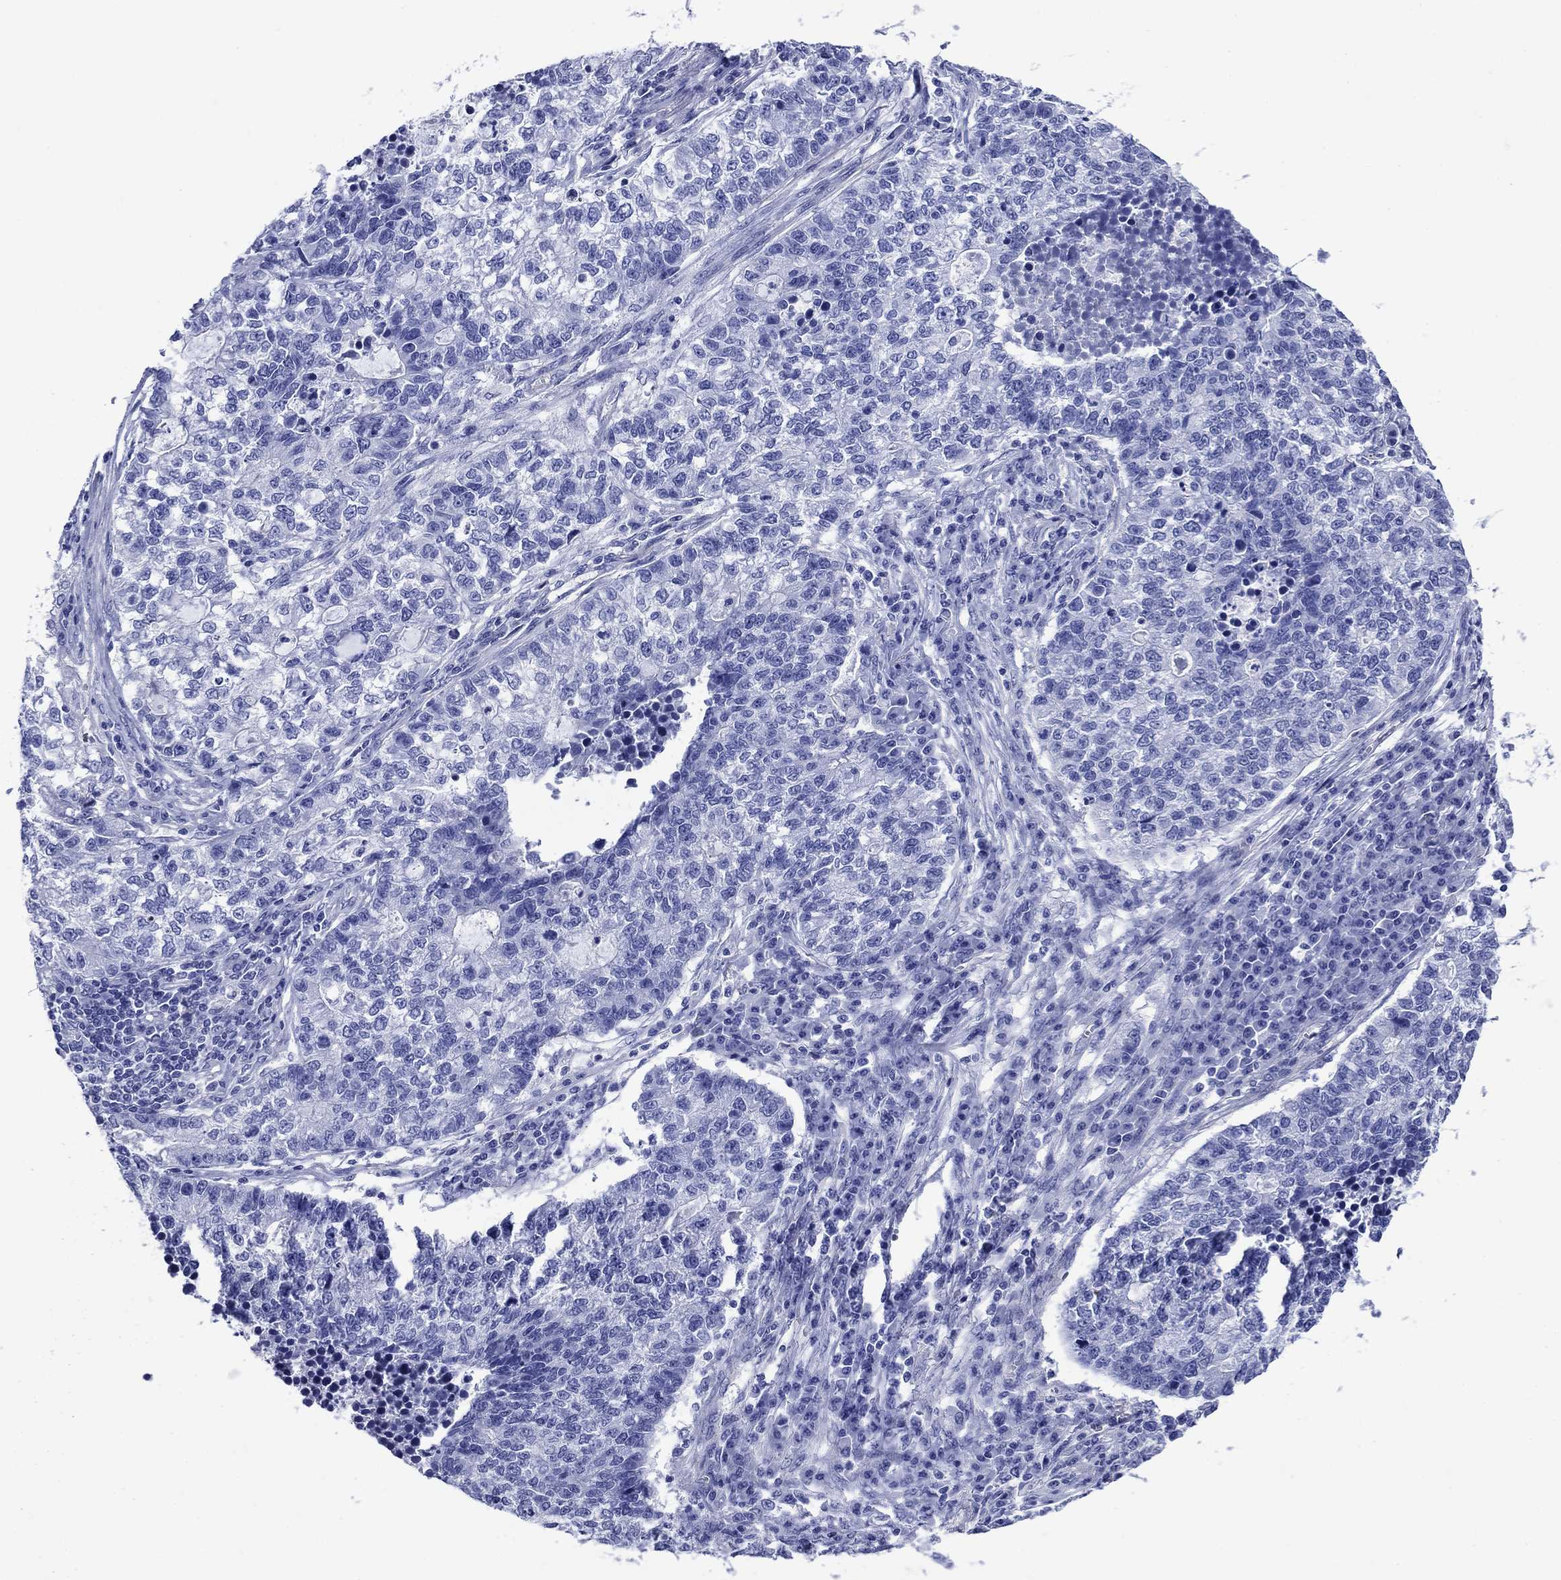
{"staining": {"intensity": "negative", "quantity": "none", "location": "none"}, "tissue": "lung cancer", "cell_type": "Tumor cells", "image_type": "cancer", "snomed": [{"axis": "morphology", "description": "Adenocarcinoma, NOS"}, {"axis": "topography", "description": "Lung"}], "caption": "Human adenocarcinoma (lung) stained for a protein using IHC exhibits no positivity in tumor cells.", "gene": "SLC1A2", "patient": {"sex": "male", "age": 57}}